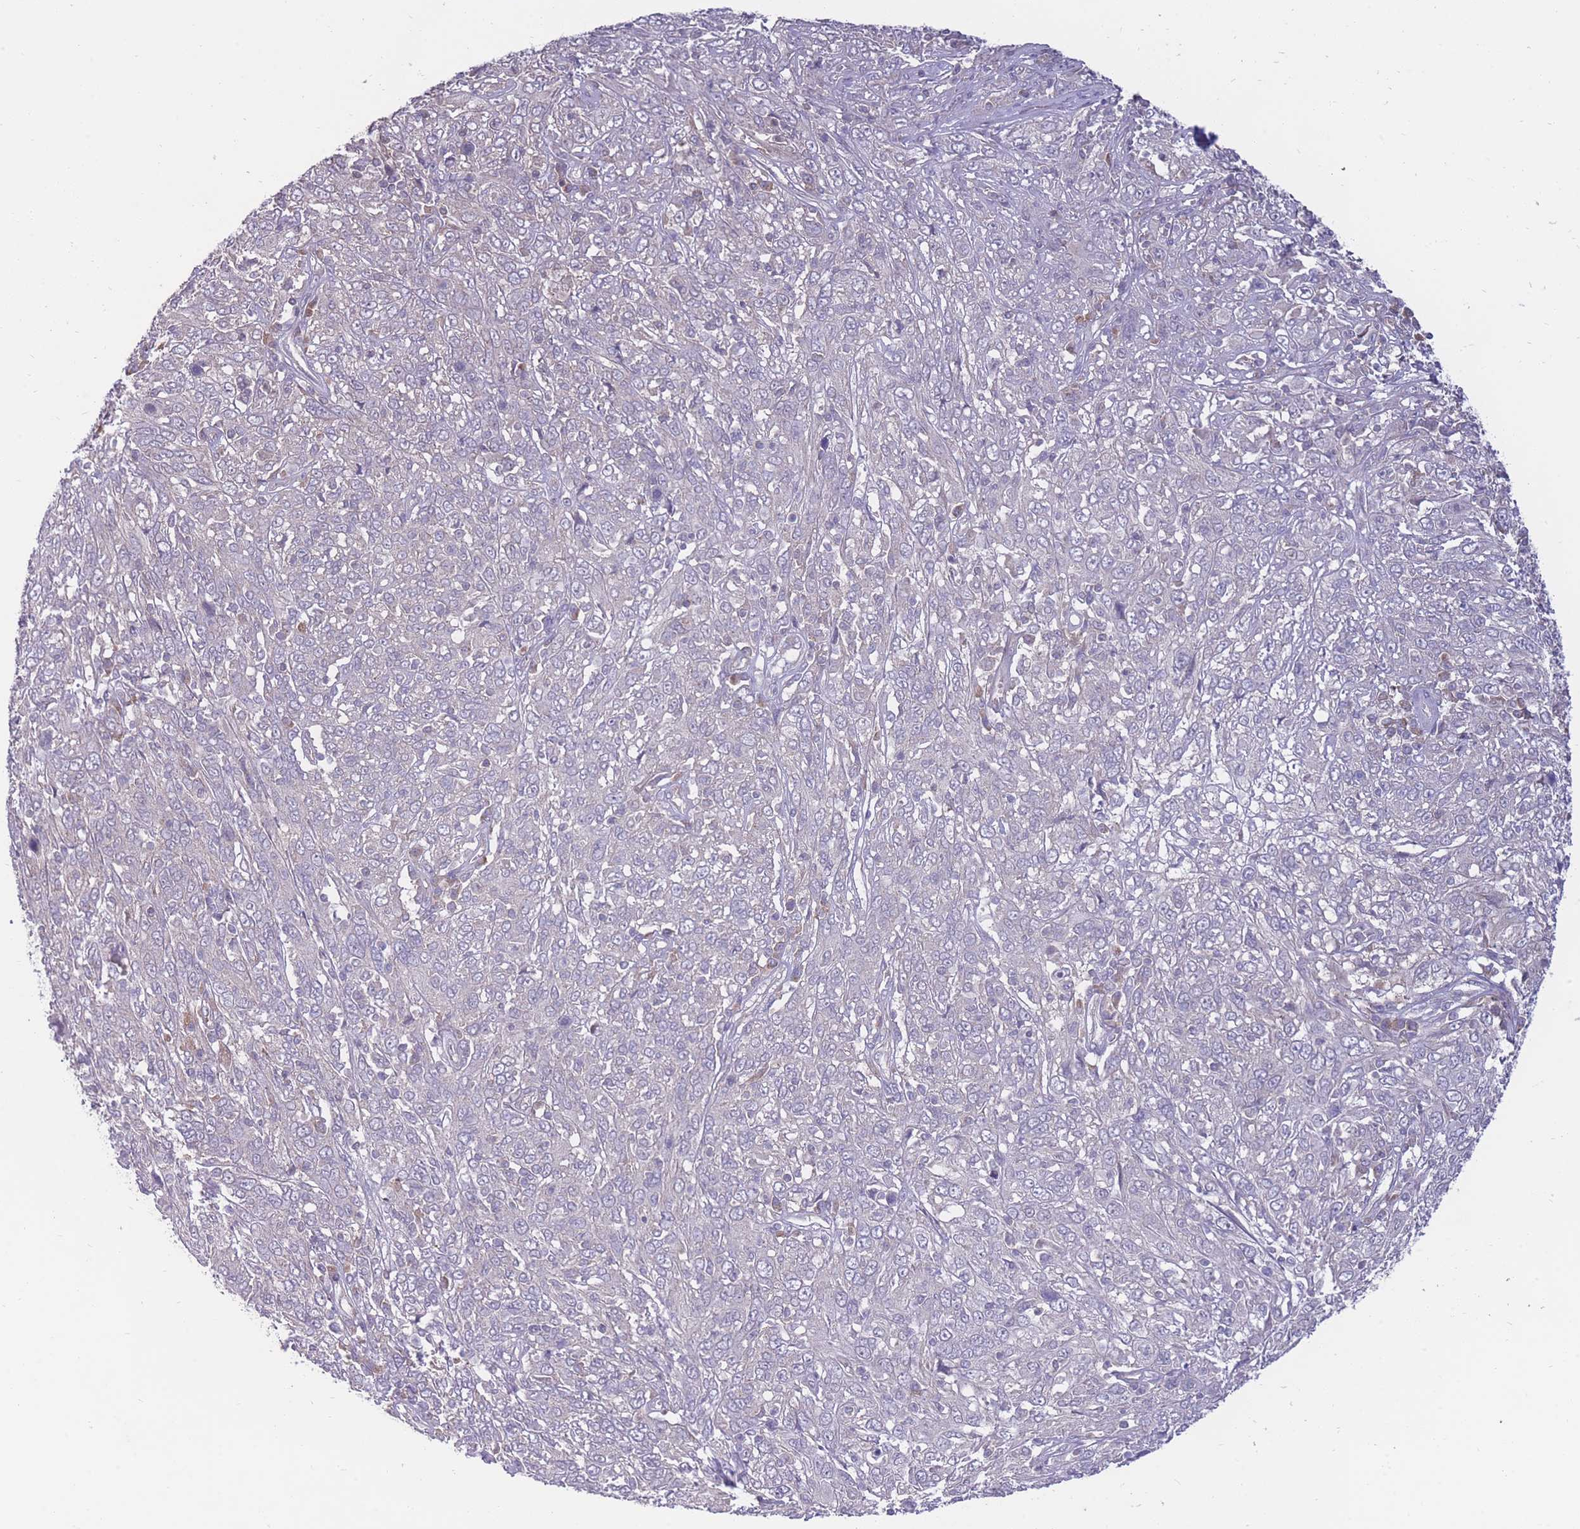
{"staining": {"intensity": "negative", "quantity": "none", "location": "none"}, "tissue": "cervical cancer", "cell_type": "Tumor cells", "image_type": "cancer", "snomed": [{"axis": "morphology", "description": "Squamous cell carcinoma, NOS"}, {"axis": "topography", "description": "Cervix"}], "caption": "Tumor cells show no significant protein expression in squamous cell carcinoma (cervical).", "gene": "RIC8A", "patient": {"sex": "female", "age": 46}}